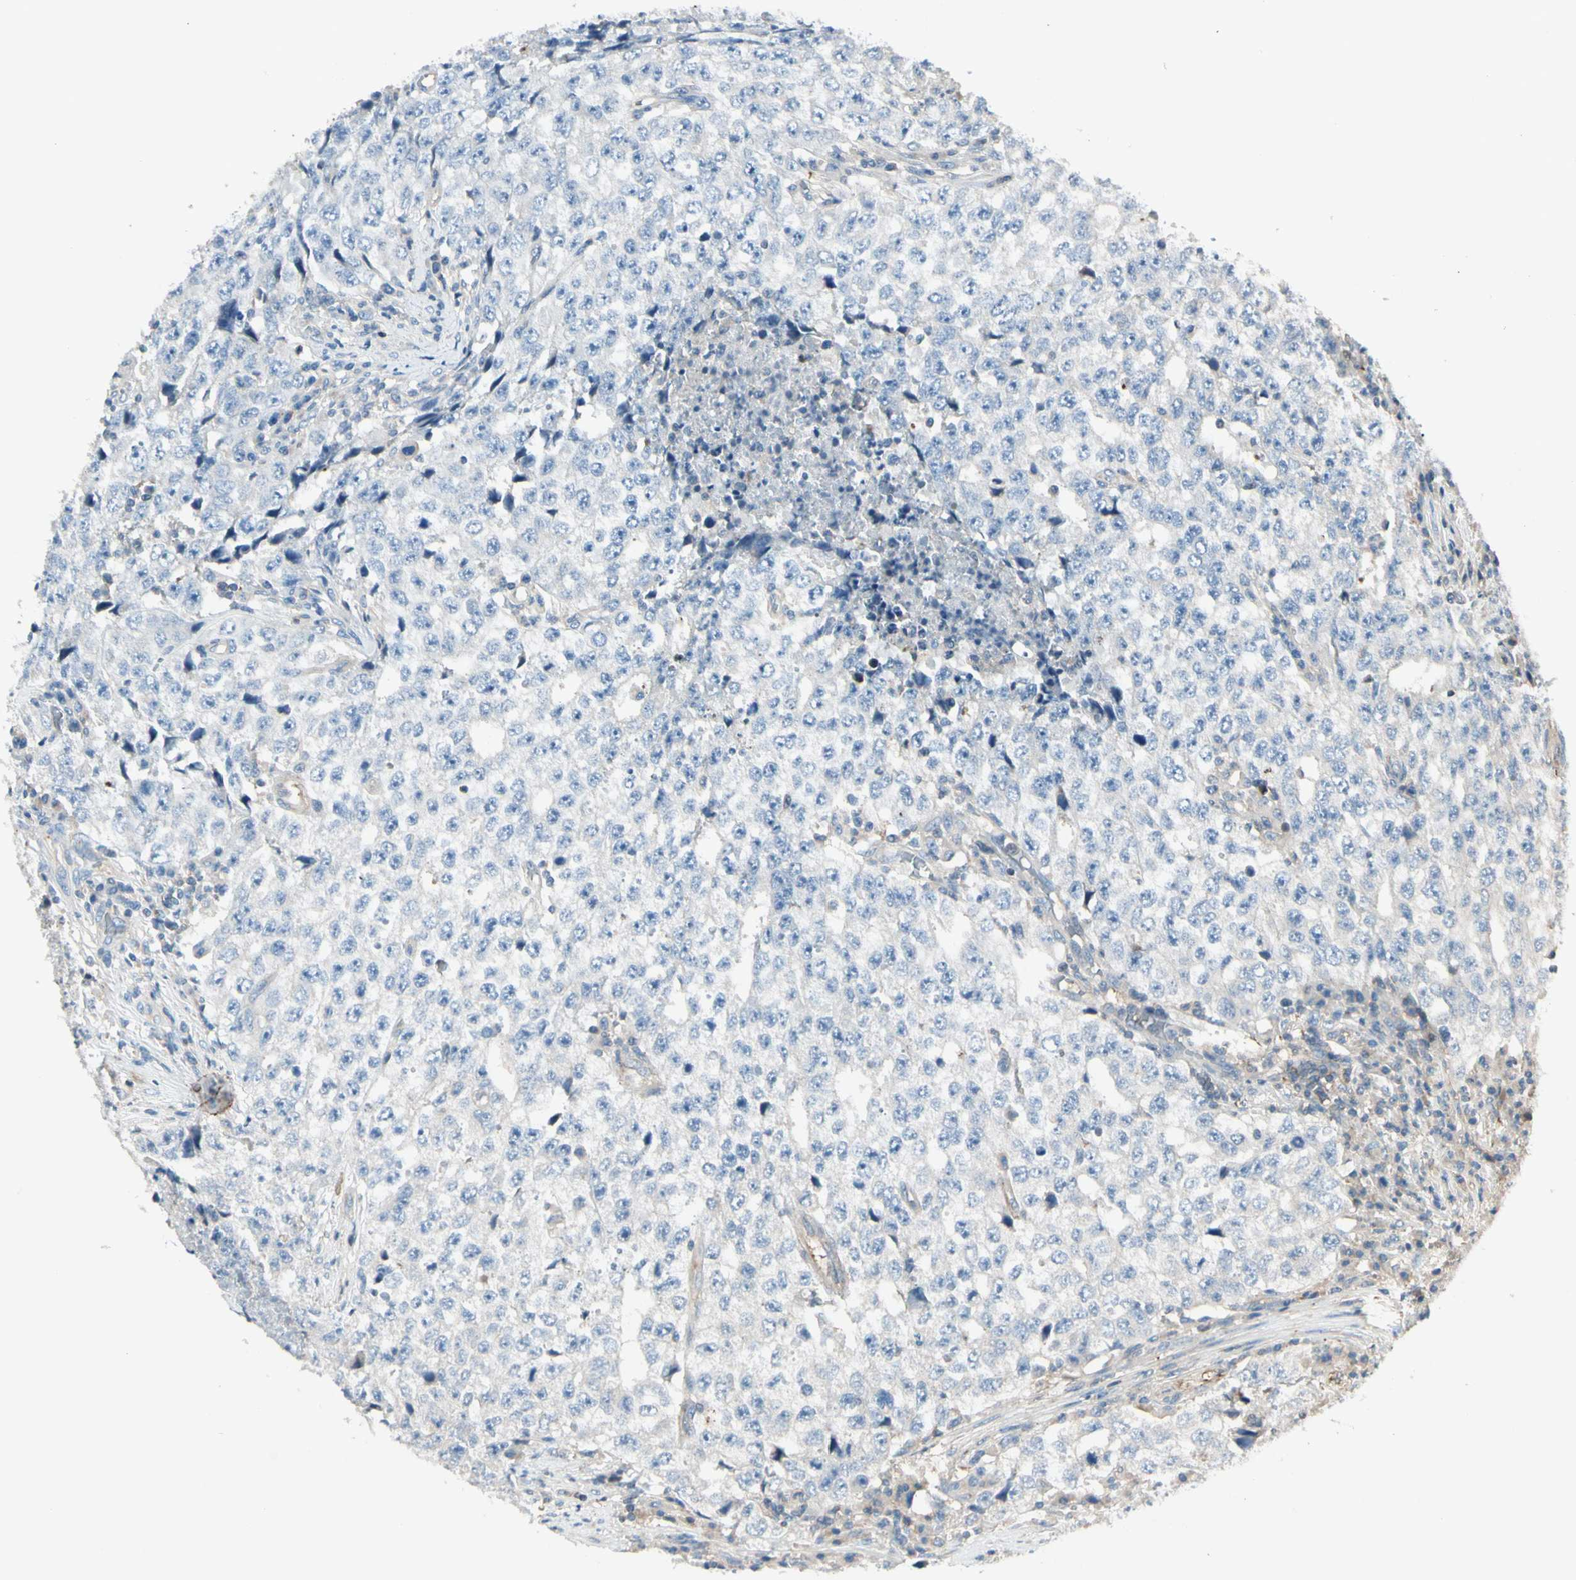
{"staining": {"intensity": "negative", "quantity": "none", "location": "none"}, "tissue": "testis cancer", "cell_type": "Tumor cells", "image_type": "cancer", "snomed": [{"axis": "morphology", "description": "Necrosis, NOS"}, {"axis": "morphology", "description": "Carcinoma, Embryonal, NOS"}, {"axis": "topography", "description": "Testis"}], "caption": "Tumor cells are negative for protein expression in human testis embryonal carcinoma.", "gene": "CDH6", "patient": {"sex": "male", "age": 19}}